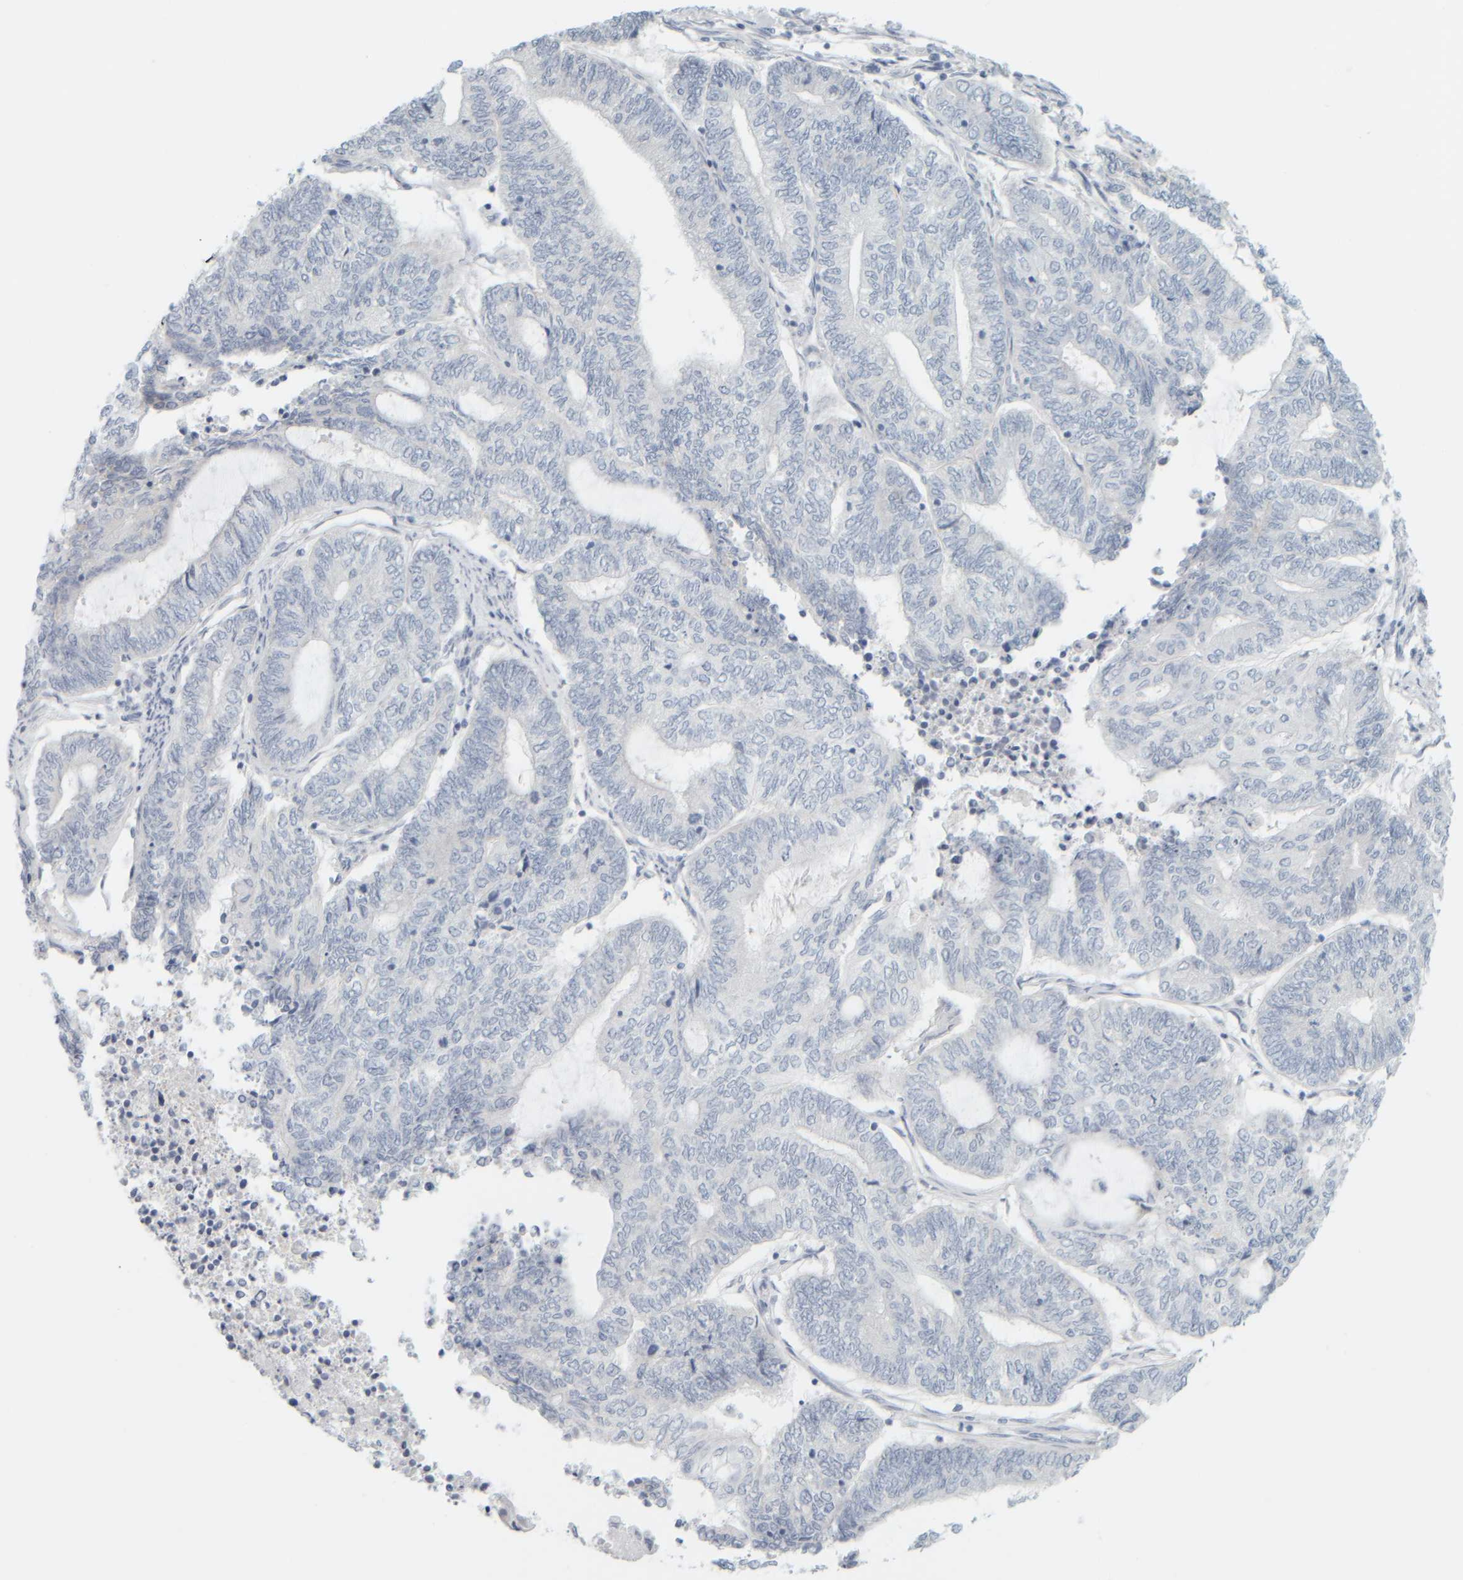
{"staining": {"intensity": "negative", "quantity": "none", "location": "none"}, "tissue": "endometrial cancer", "cell_type": "Tumor cells", "image_type": "cancer", "snomed": [{"axis": "morphology", "description": "Adenocarcinoma, NOS"}, {"axis": "topography", "description": "Uterus"}, {"axis": "topography", "description": "Endometrium"}], "caption": "The histopathology image reveals no significant expression in tumor cells of endometrial cancer.", "gene": "PTGES3L-AARSD1", "patient": {"sex": "female", "age": 70}}